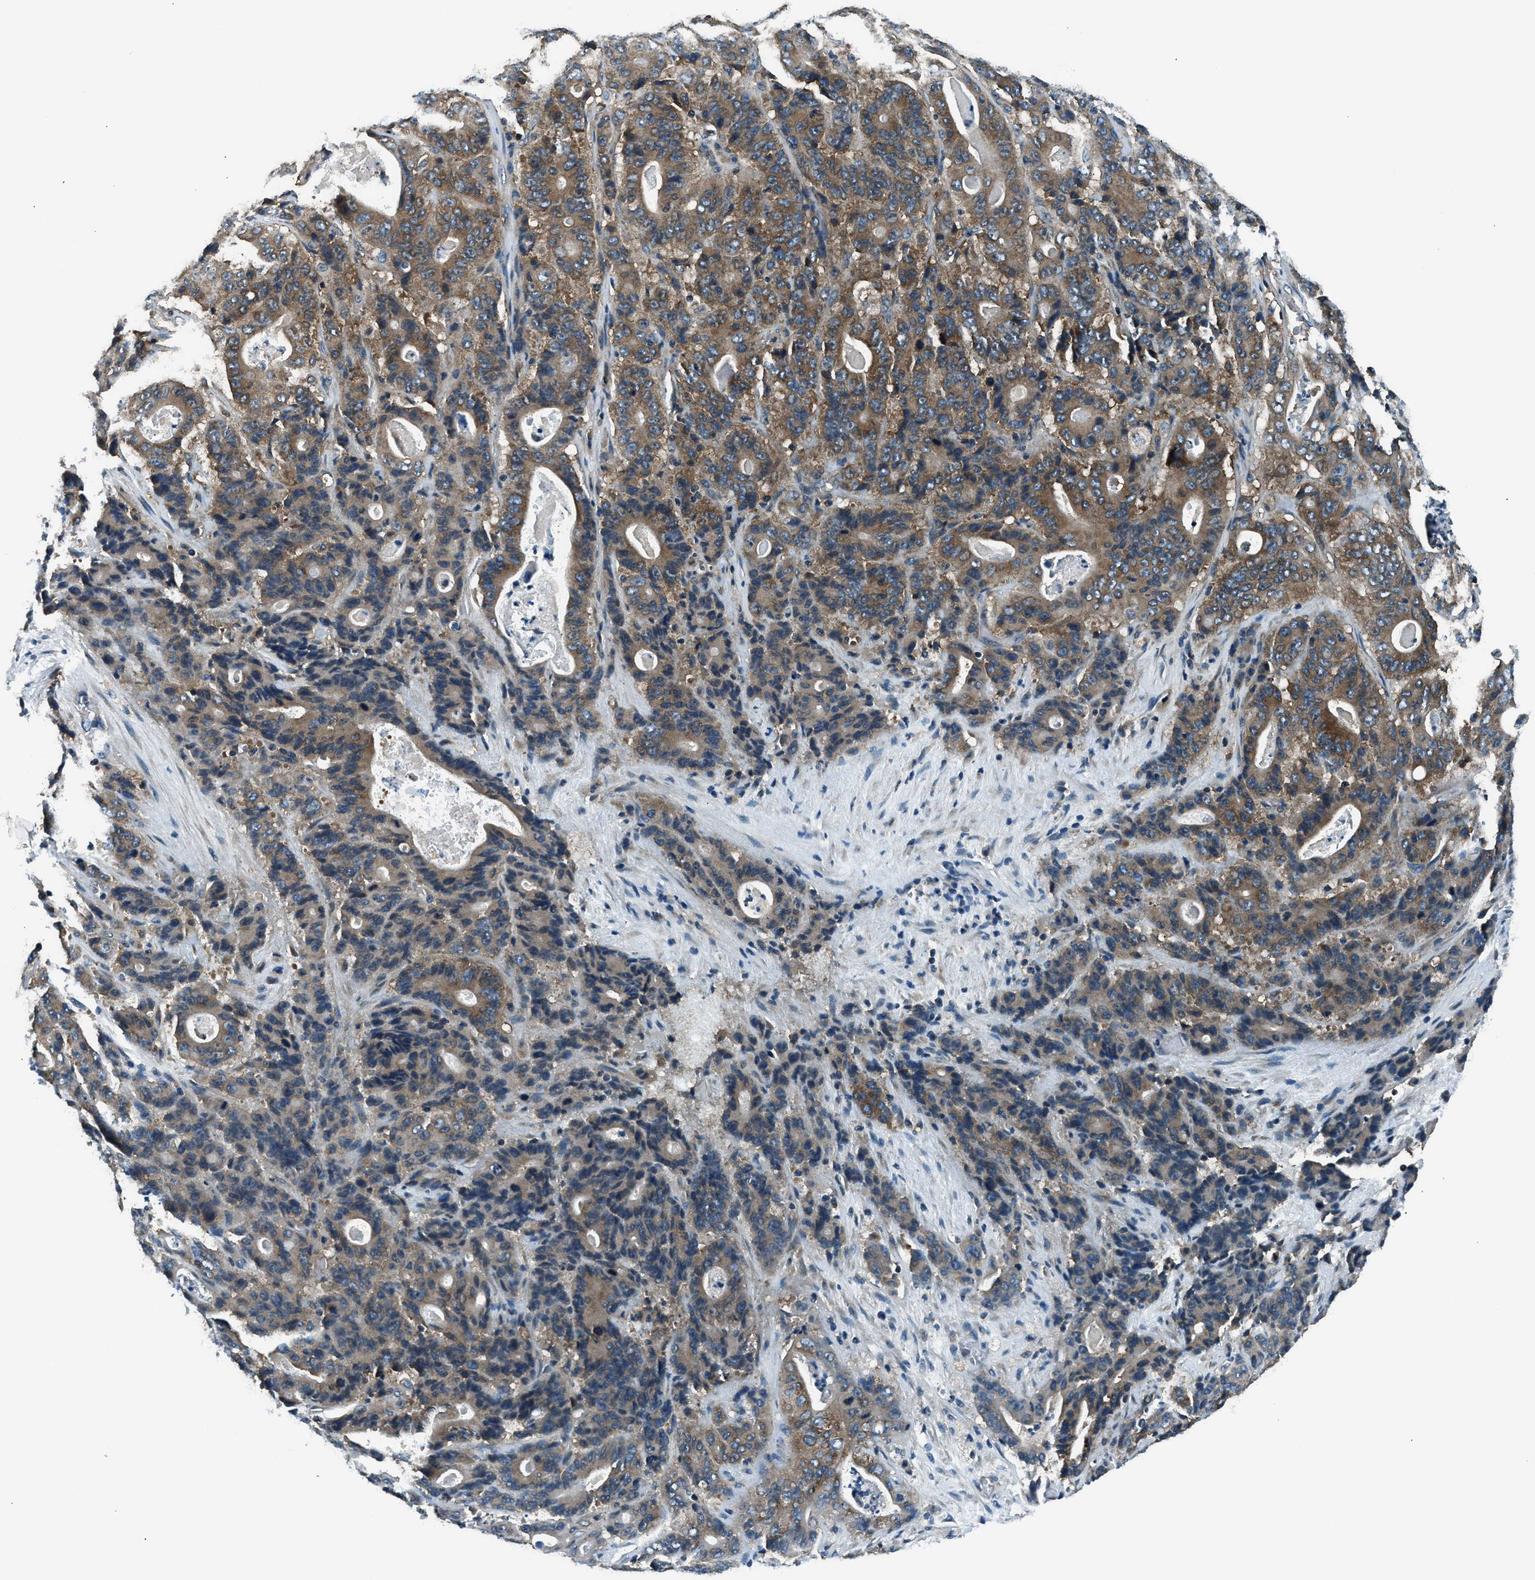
{"staining": {"intensity": "moderate", "quantity": ">75%", "location": "cytoplasmic/membranous"}, "tissue": "stomach cancer", "cell_type": "Tumor cells", "image_type": "cancer", "snomed": [{"axis": "morphology", "description": "Adenocarcinoma, NOS"}, {"axis": "topography", "description": "Stomach"}], "caption": "IHC staining of stomach cancer (adenocarcinoma), which reveals medium levels of moderate cytoplasmic/membranous expression in about >75% of tumor cells indicating moderate cytoplasmic/membranous protein positivity. The staining was performed using DAB (brown) for protein detection and nuclei were counterstained in hematoxylin (blue).", "gene": "ARFGAP2", "patient": {"sex": "female", "age": 73}}